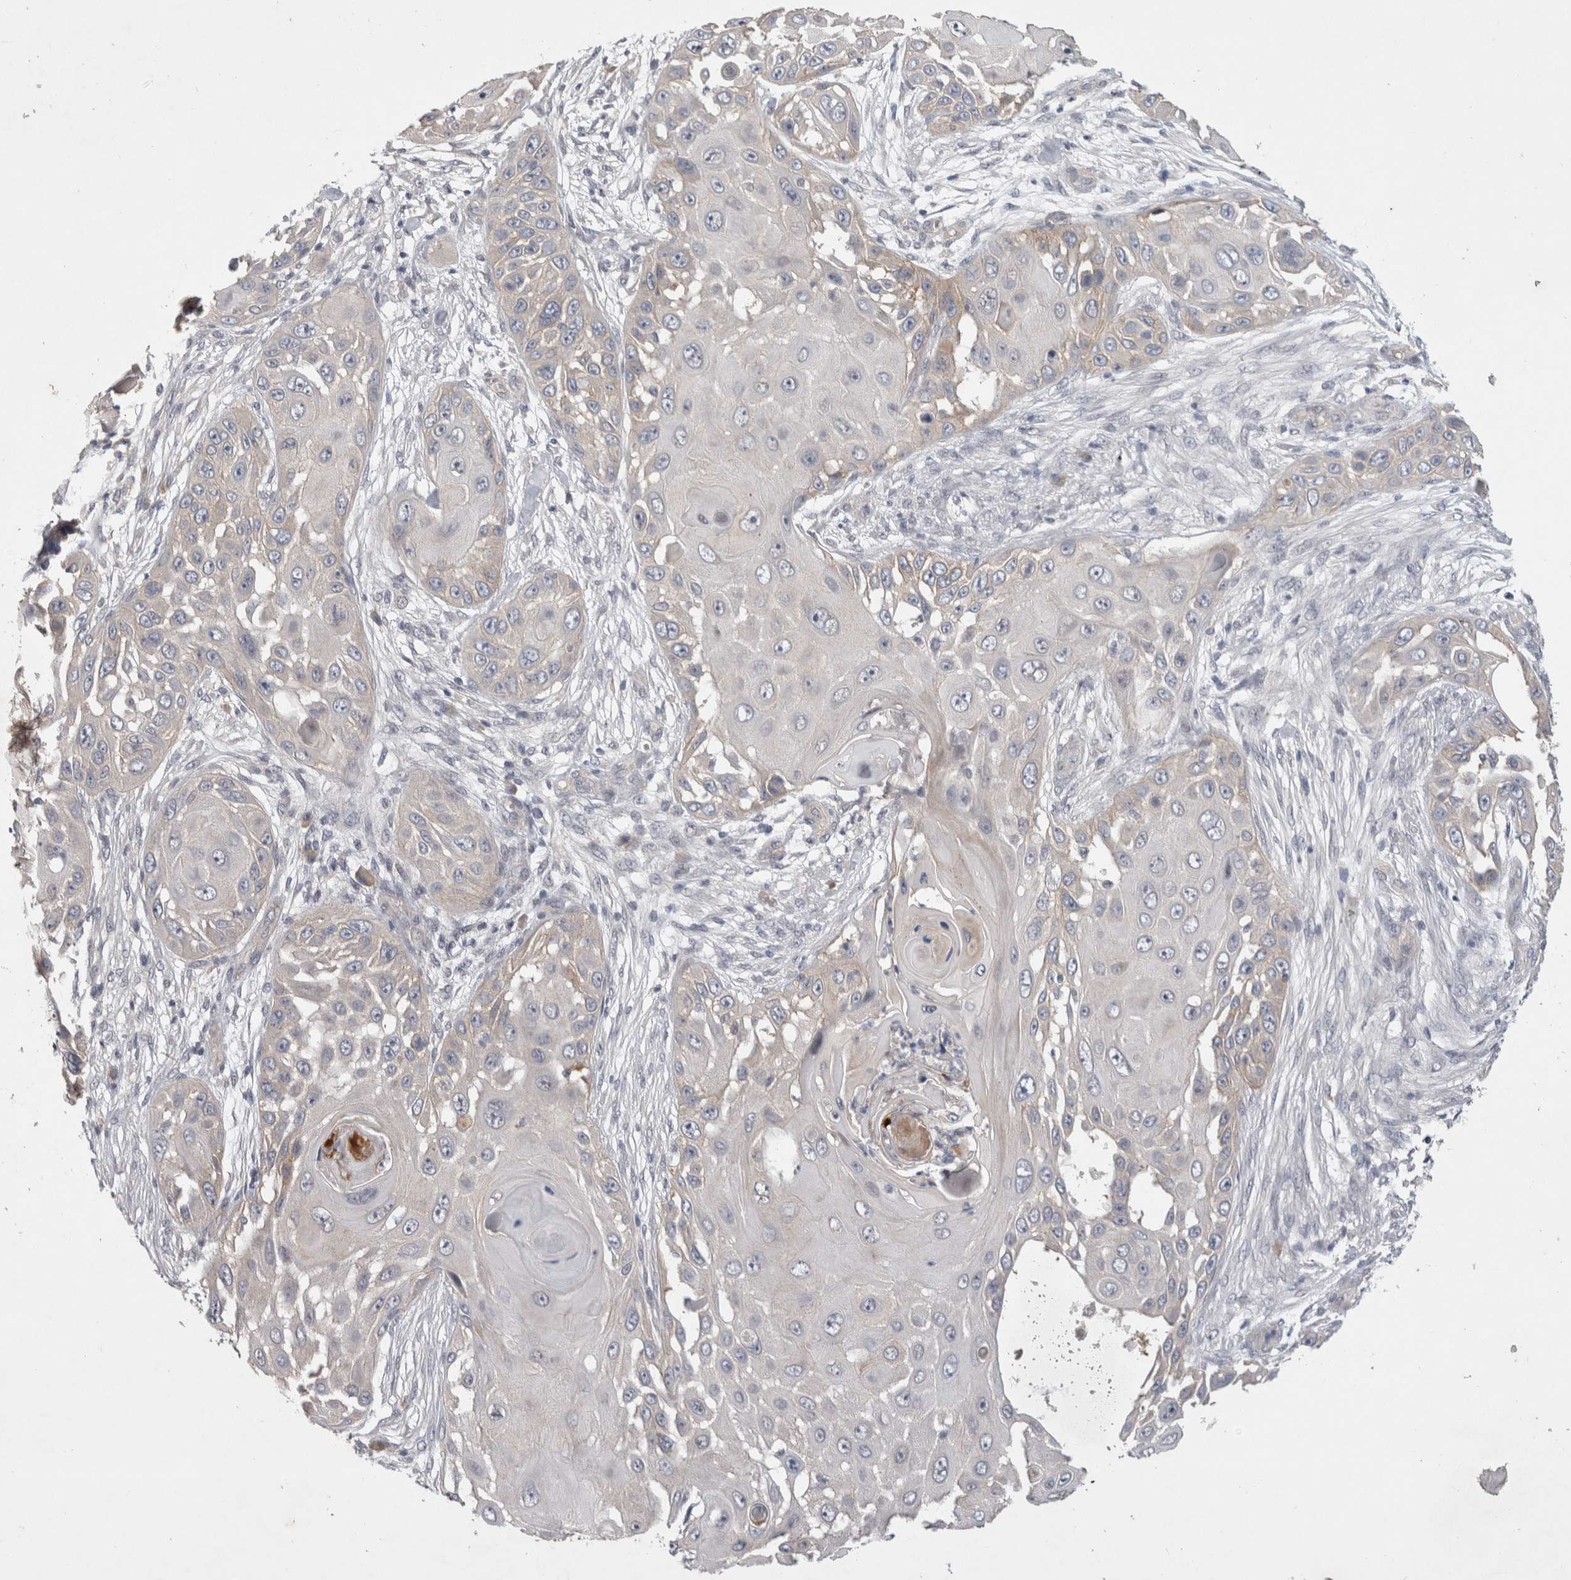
{"staining": {"intensity": "negative", "quantity": "none", "location": "none"}, "tissue": "skin cancer", "cell_type": "Tumor cells", "image_type": "cancer", "snomed": [{"axis": "morphology", "description": "Squamous cell carcinoma, NOS"}, {"axis": "topography", "description": "Skin"}], "caption": "DAB immunohistochemical staining of skin squamous cell carcinoma shows no significant staining in tumor cells.", "gene": "CERS3", "patient": {"sex": "female", "age": 44}}